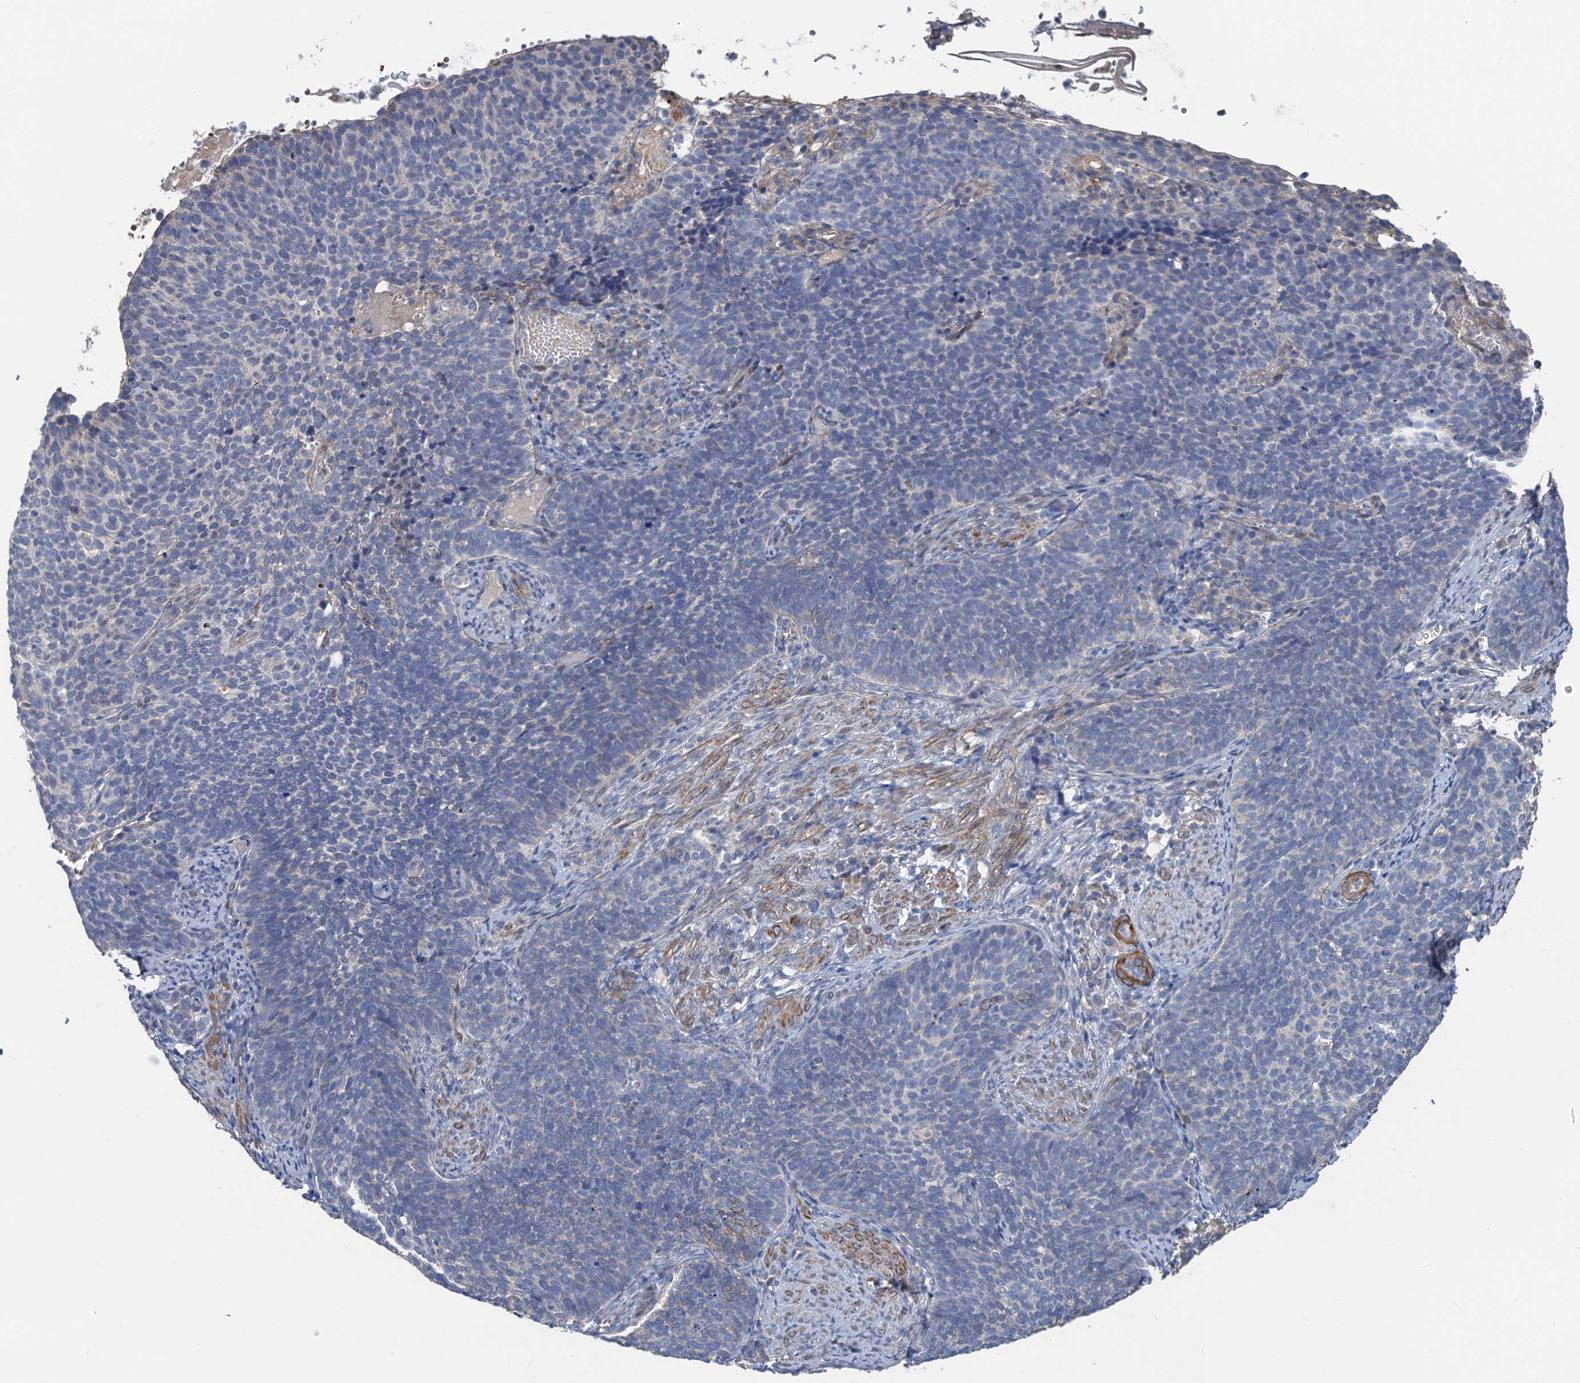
{"staining": {"intensity": "negative", "quantity": "none", "location": "none"}, "tissue": "cervical cancer", "cell_type": "Tumor cells", "image_type": "cancer", "snomed": [{"axis": "morphology", "description": "Normal tissue, NOS"}, {"axis": "morphology", "description": "Squamous cell carcinoma, NOS"}, {"axis": "topography", "description": "Cervix"}], "caption": "An immunohistochemistry (IHC) photomicrograph of squamous cell carcinoma (cervical) is shown. There is no staining in tumor cells of squamous cell carcinoma (cervical). (DAB (3,3'-diaminobenzidine) immunohistochemistry with hematoxylin counter stain).", "gene": "SMCO3", "patient": {"sex": "female", "age": 39}}